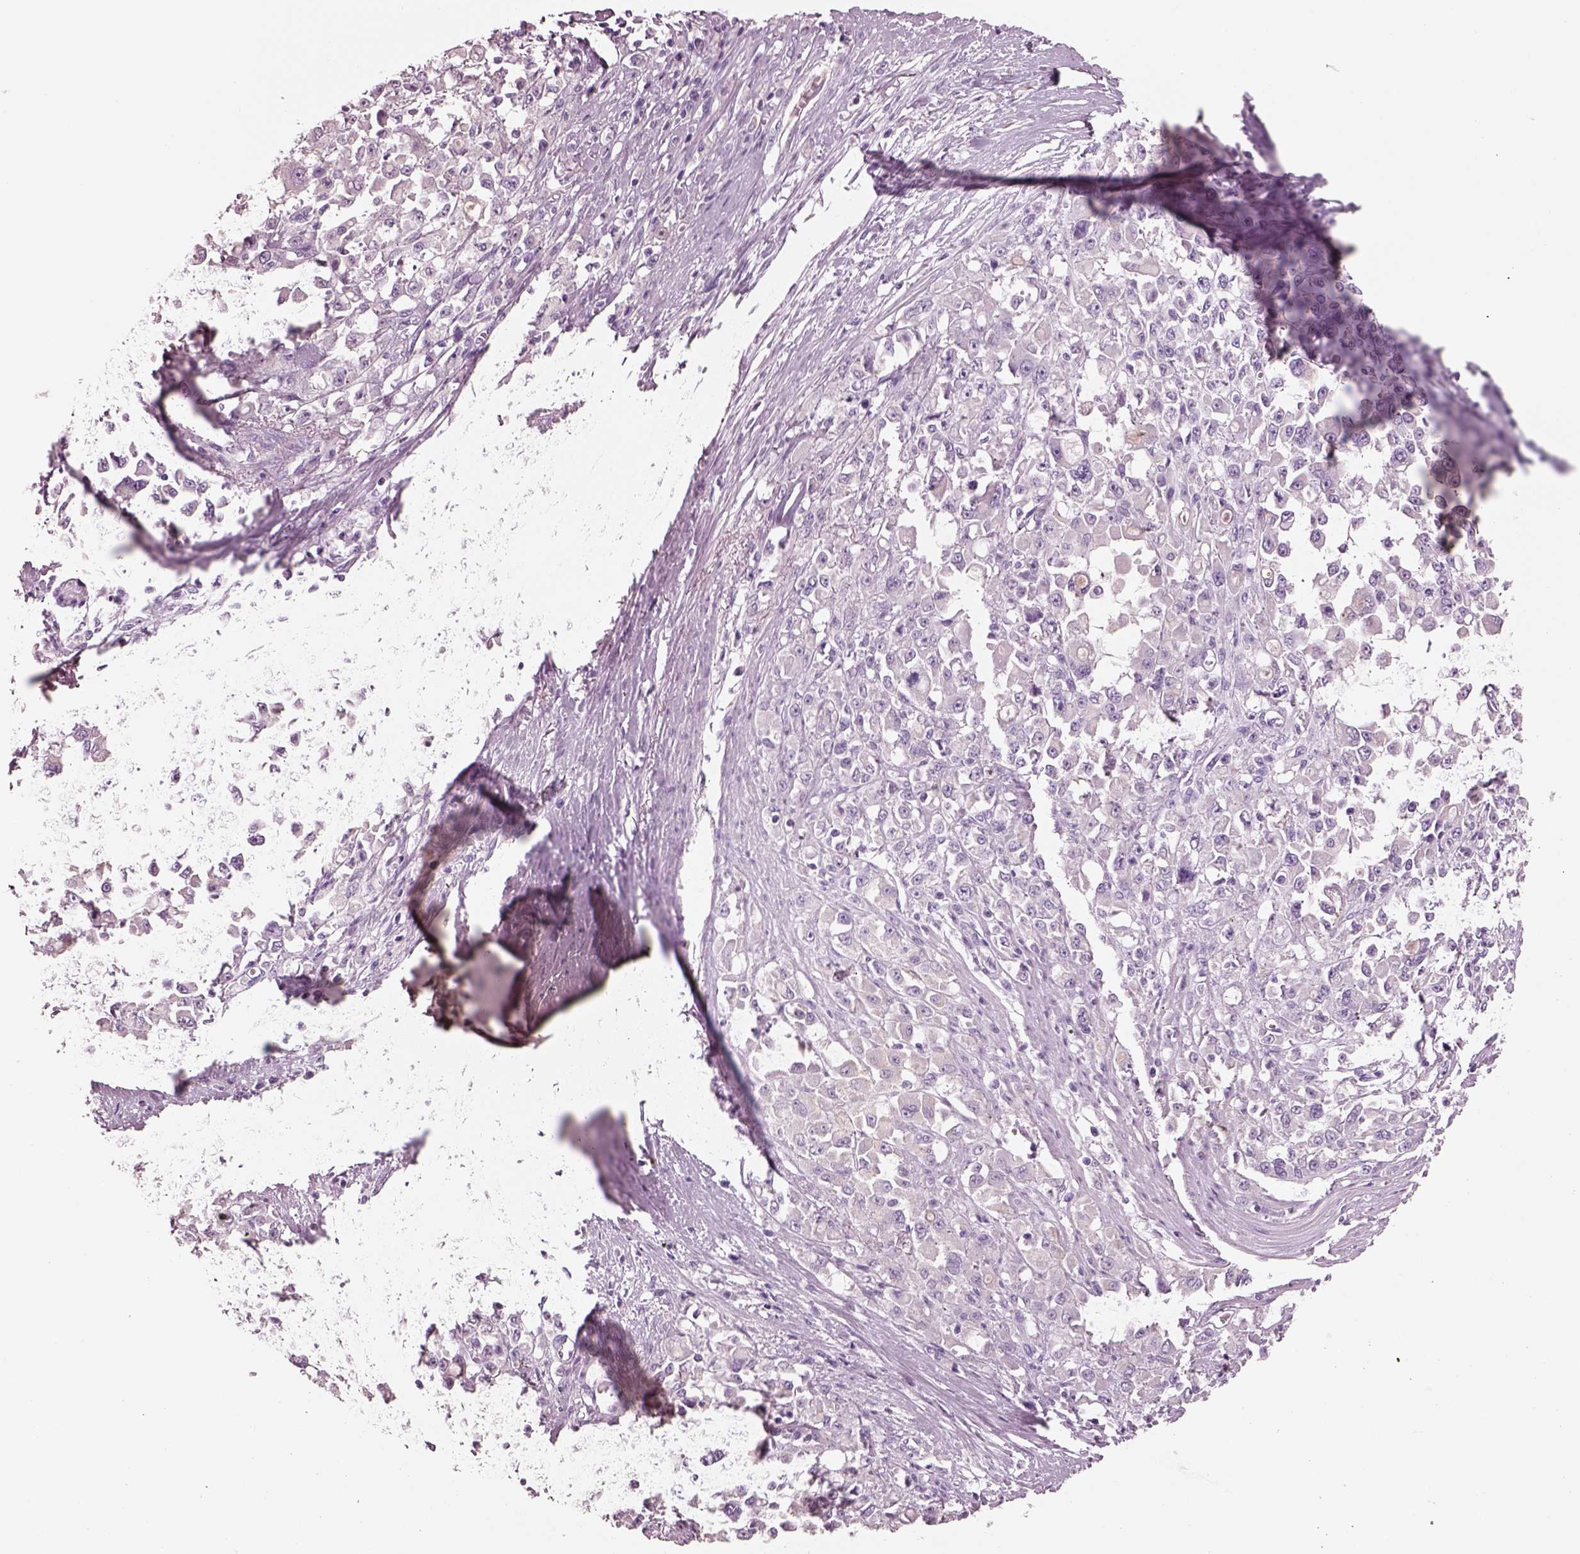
{"staining": {"intensity": "negative", "quantity": "none", "location": "none"}, "tissue": "stomach cancer", "cell_type": "Tumor cells", "image_type": "cancer", "snomed": [{"axis": "morphology", "description": "Adenocarcinoma, NOS"}, {"axis": "topography", "description": "Stomach"}], "caption": "Histopathology image shows no protein staining in tumor cells of stomach adenocarcinoma tissue. (DAB (3,3'-diaminobenzidine) IHC with hematoxylin counter stain).", "gene": "IGLL1", "patient": {"sex": "female", "age": 76}}